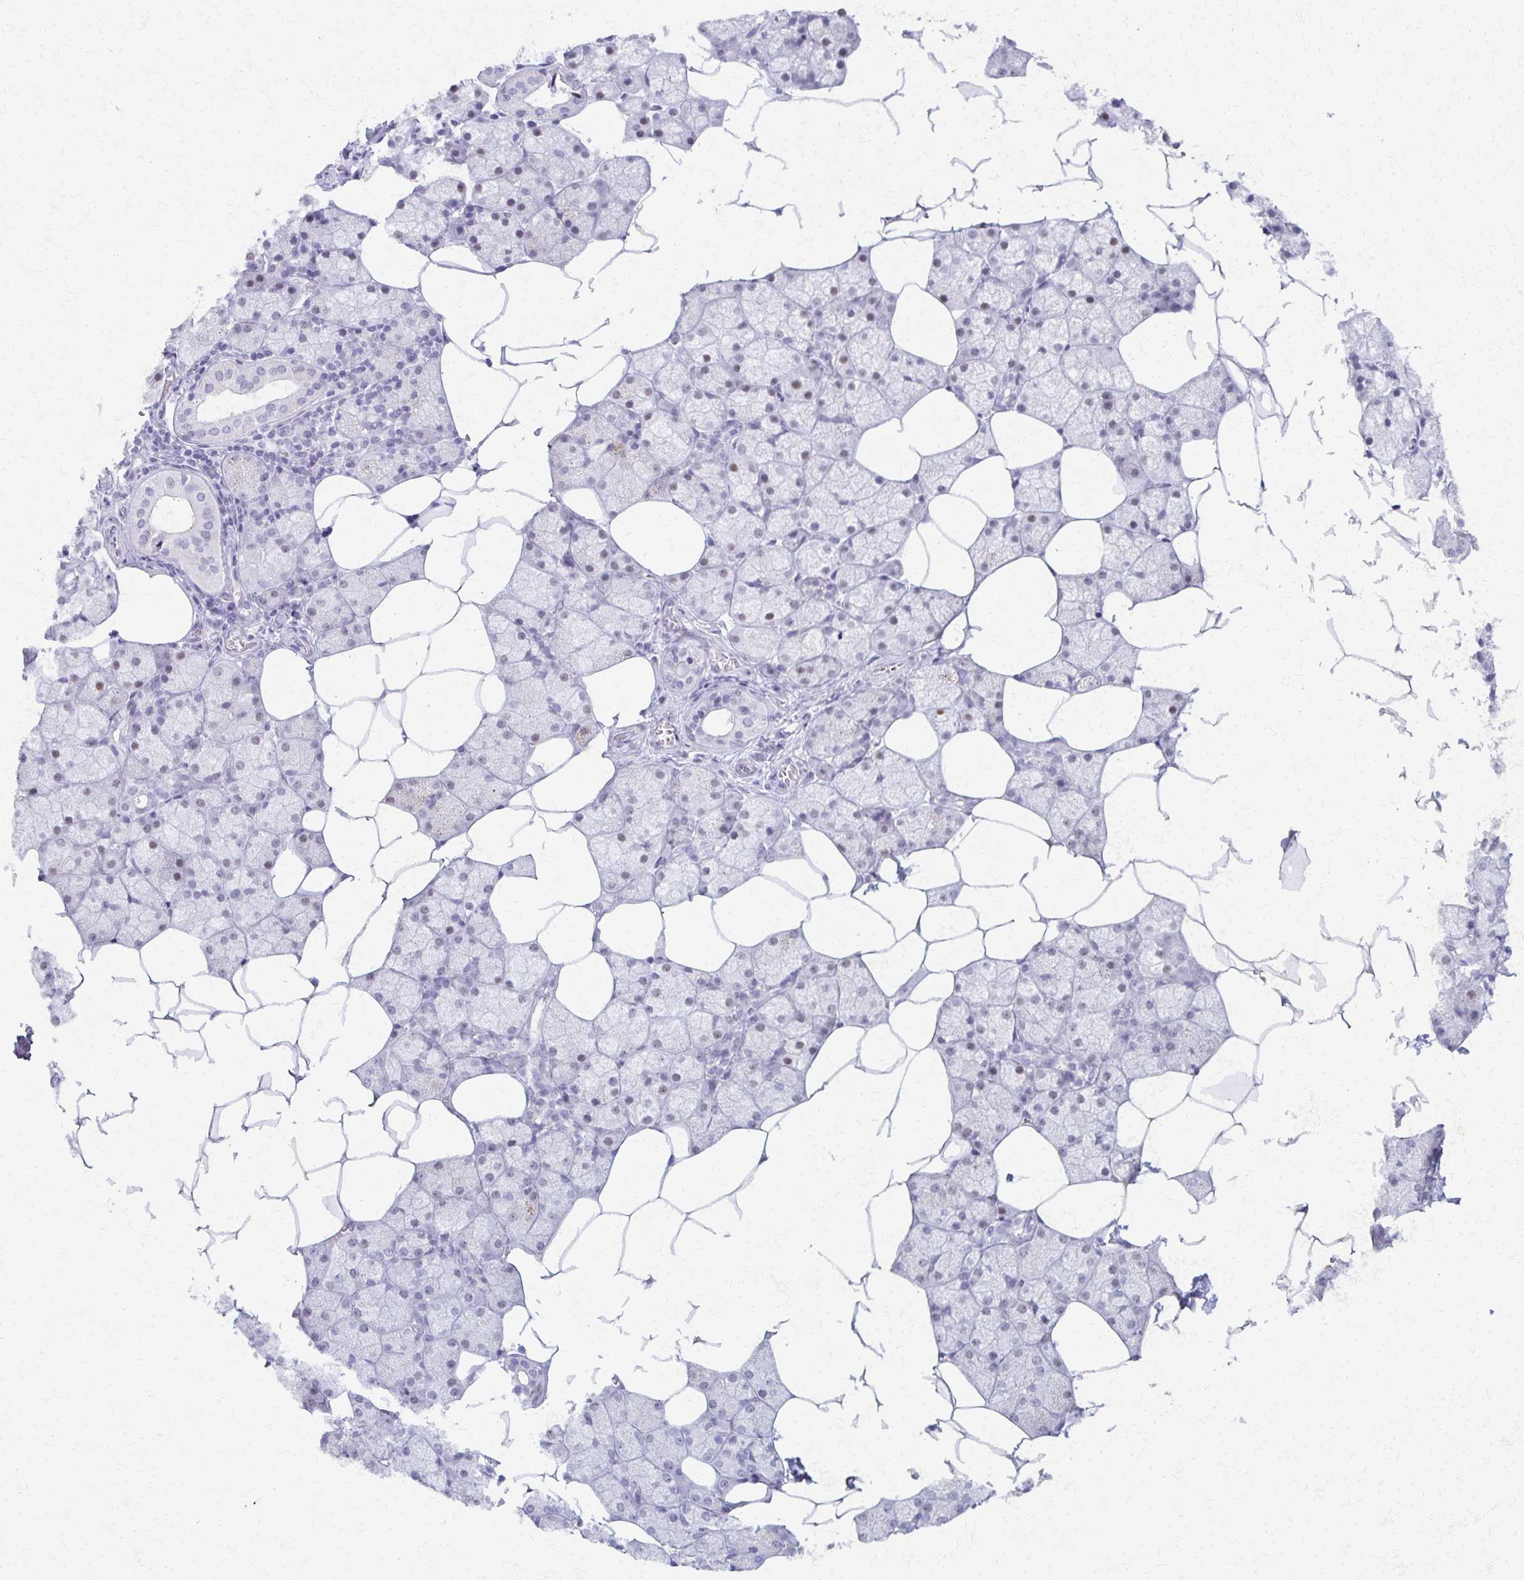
{"staining": {"intensity": "negative", "quantity": "none", "location": "none"}, "tissue": "salivary gland", "cell_type": "Glandular cells", "image_type": "normal", "snomed": [{"axis": "morphology", "description": "Normal tissue, NOS"}, {"axis": "topography", "description": "Salivary gland"}], "caption": "Immunohistochemistry (IHC) of normal human salivary gland reveals no expression in glandular cells.", "gene": "MORC4", "patient": {"sex": "female", "age": 43}}